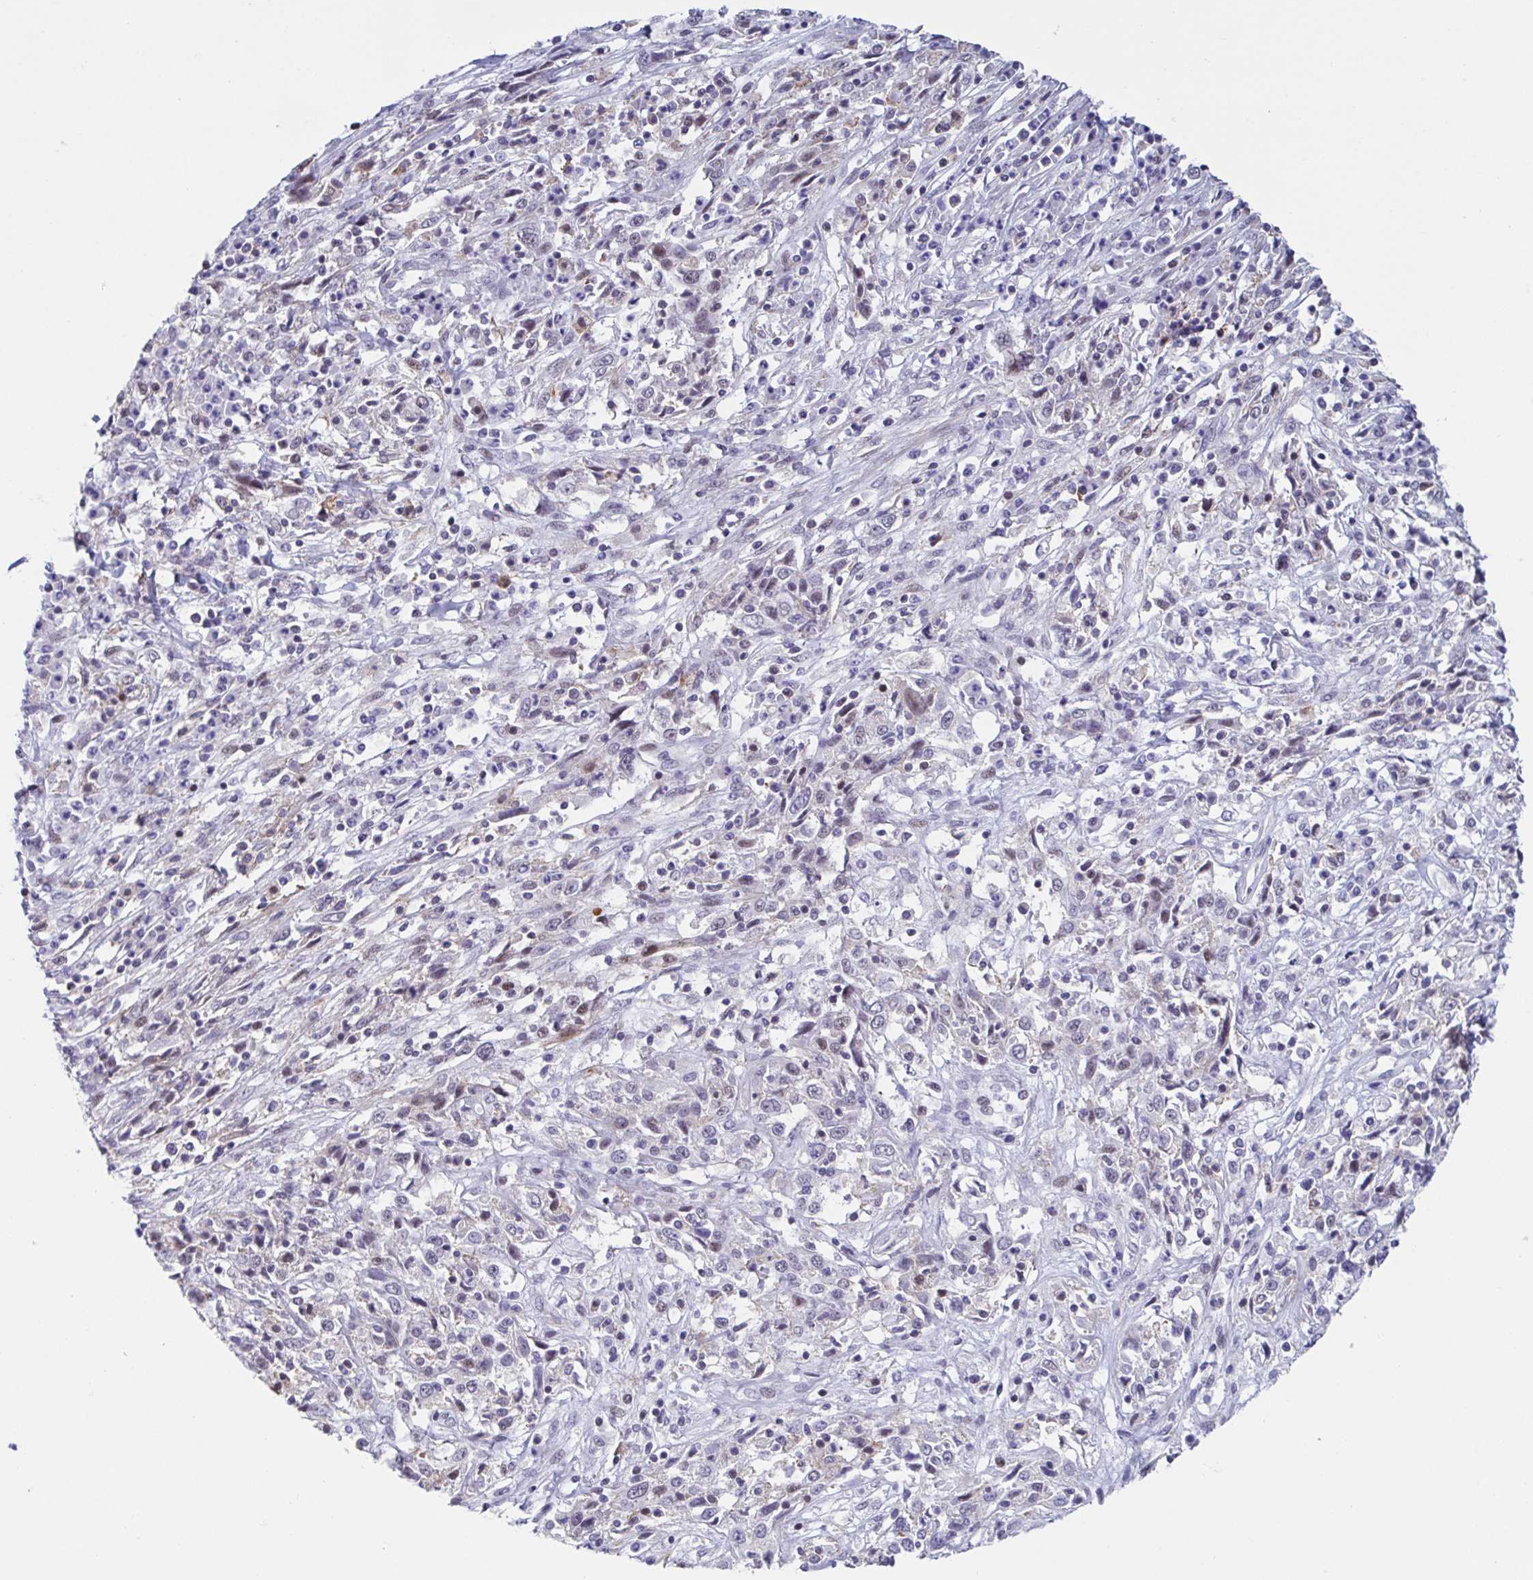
{"staining": {"intensity": "negative", "quantity": "none", "location": "none"}, "tissue": "cervical cancer", "cell_type": "Tumor cells", "image_type": "cancer", "snomed": [{"axis": "morphology", "description": "Adenocarcinoma, NOS"}, {"axis": "topography", "description": "Cervix"}], "caption": "Immunohistochemical staining of cervical cancer shows no significant staining in tumor cells.", "gene": "WDR72", "patient": {"sex": "female", "age": 40}}